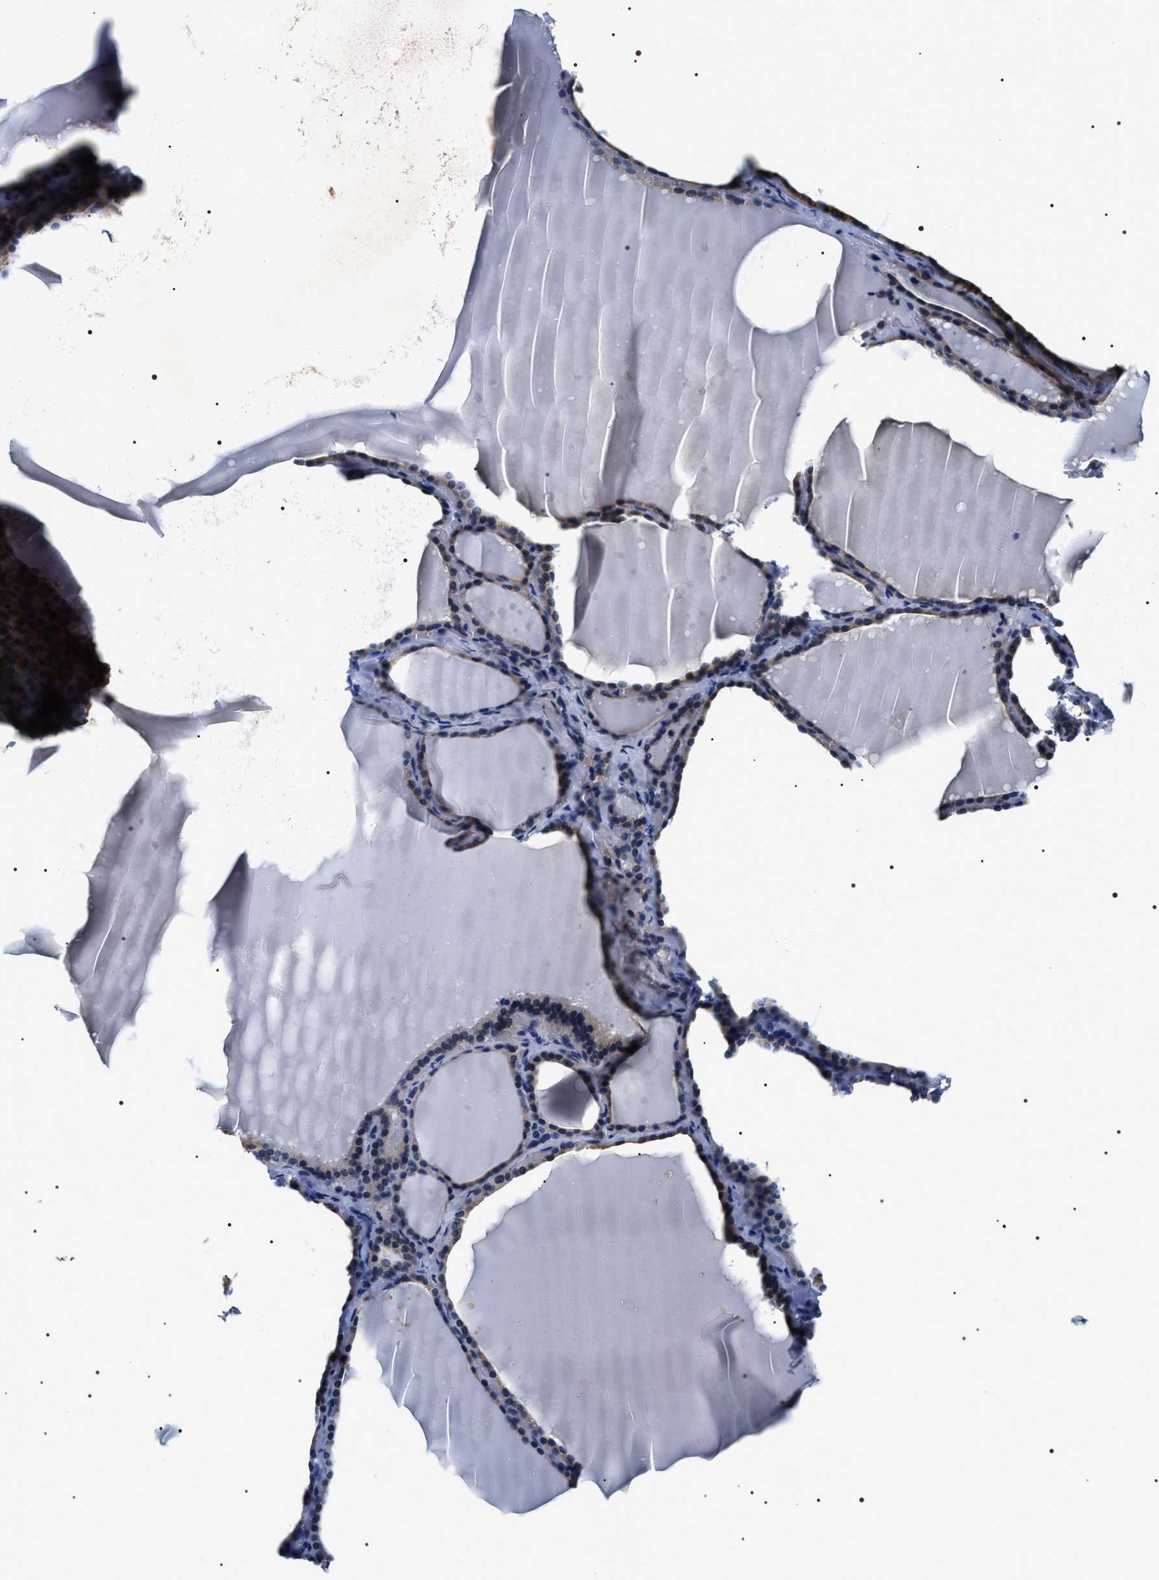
{"staining": {"intensity": "weak", "quantity": ">75%", "location": "cytoplasmic/membranous,nuclear"}, "tissue": "thyroid gland", "cell_type": "Glandular cells", "image_type": "normal", "snomed": [{"axis": "morphology", "description": "Normal tissue, NOS"}, {"axis": "topography", "description": "Thyroid gland"}], "caption": "A photomicrograph of thyroid gland stained for a protein demonstrates weak cytoplasmic/membranous,nuclear brown staining in glandular cells. (DAB IHC with brightfield microscopy, high magnification).", "gene": "BAG2", "patient": {"sex": "female", "age": 28}}